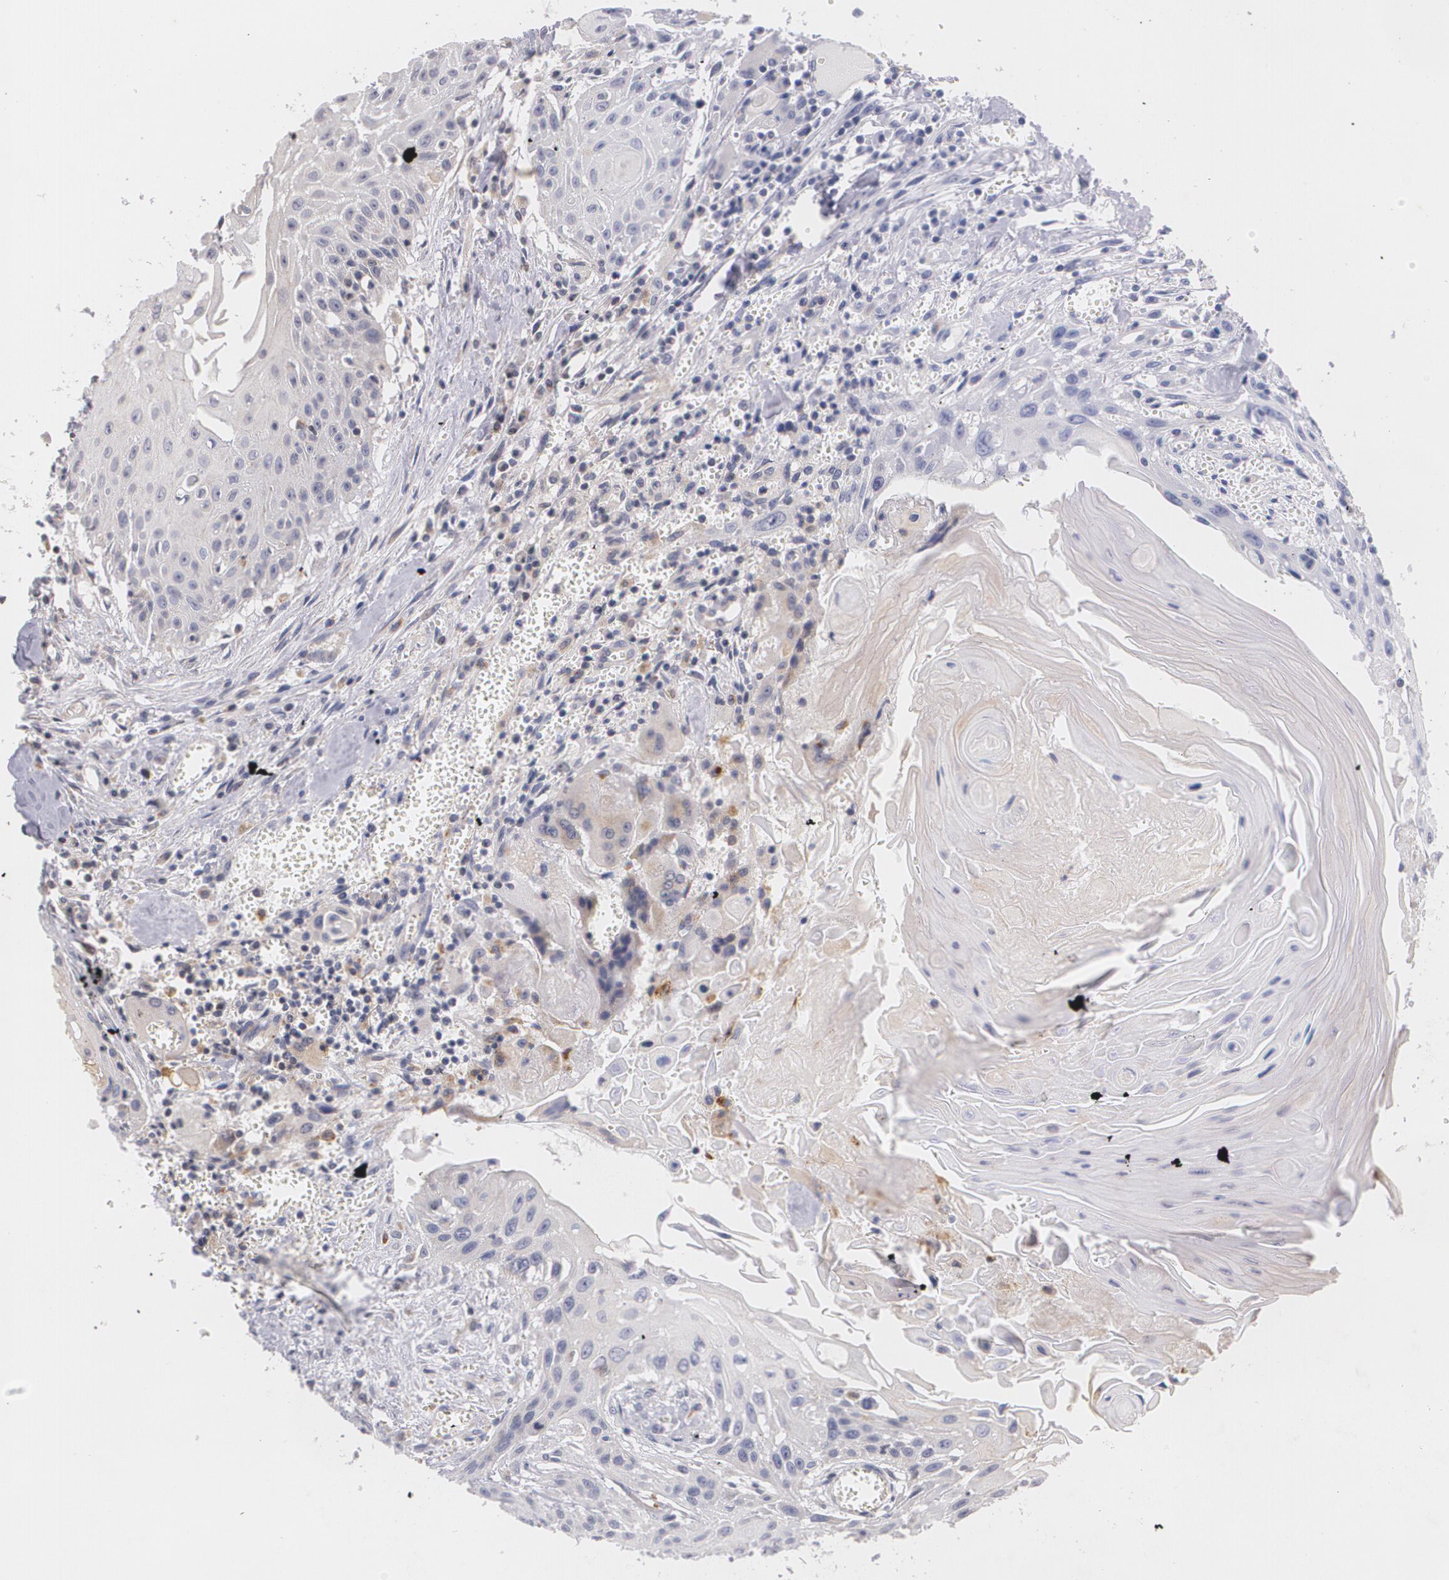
{"staining": {"intensity": "weak", "quantity": "<25%", "location": "cytoplasmic/membranous"}, "tissue": "head and neck cancer", "cell_type": "Tumor cells", "image_type": "cancer", "snomed": [{"axis": "morphology", "description": "Squamous cell carcinoma, NOS"}, {"axis": "morphology", "description": "Squamous cell carcinoma, metastatic, NOS"}, {"axis": "topography", "description": "Lymph node"}, {"axis": "topography", "description": "Salivary gland"}, {"axis": "topography", "description": "Head-Neck"}], "caption": "There is no significant expression in tumor cells of head and neck squamous cell carcinoma.", "gene": "VAV3", "patient": {"sex": "female", "age": 74}}